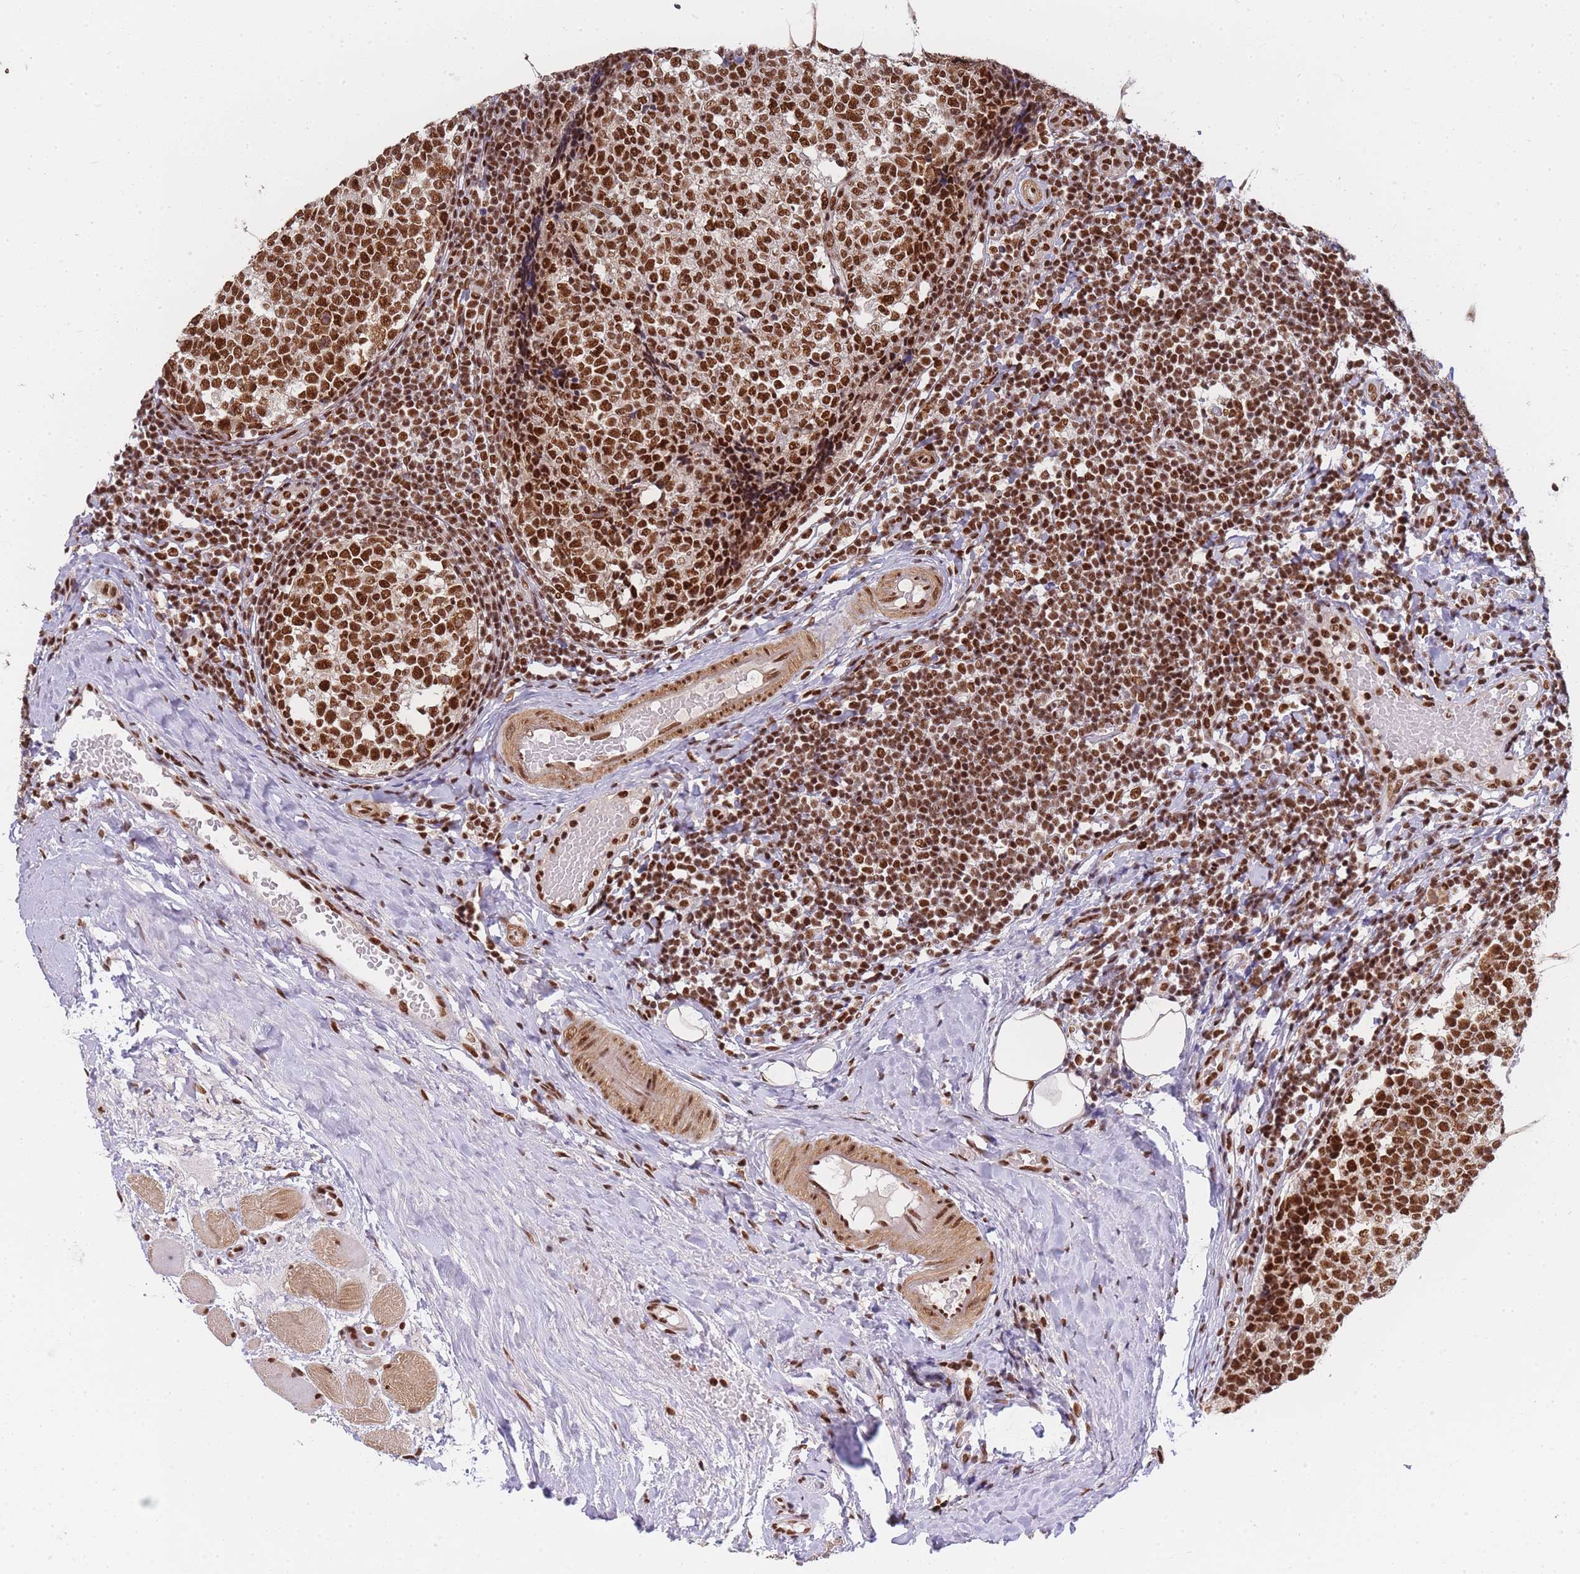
{"staining": {"intensity": "strong", "quantity": ">75%", "location": "nuclear"}, "tissue": "tonsil", "cell_type": "Germinal center cells", "image_type": "normal", "snomed": [{"axis": "morphology", "description": "Normal tissue, NOS"}, {"axis": "topography", "description": "Tonsil"}], "caption": "The photomicrograph reveals a brown stain indicating the presence of a protein in the nuclear of germinal center cells in tonsil. Using DAB (brown) and hematoxylin (blue) stains, captured at high magnification using brightfield microscopy.", "gene": "PRKDC", "patient": {"sex": "female", "age": 19}}